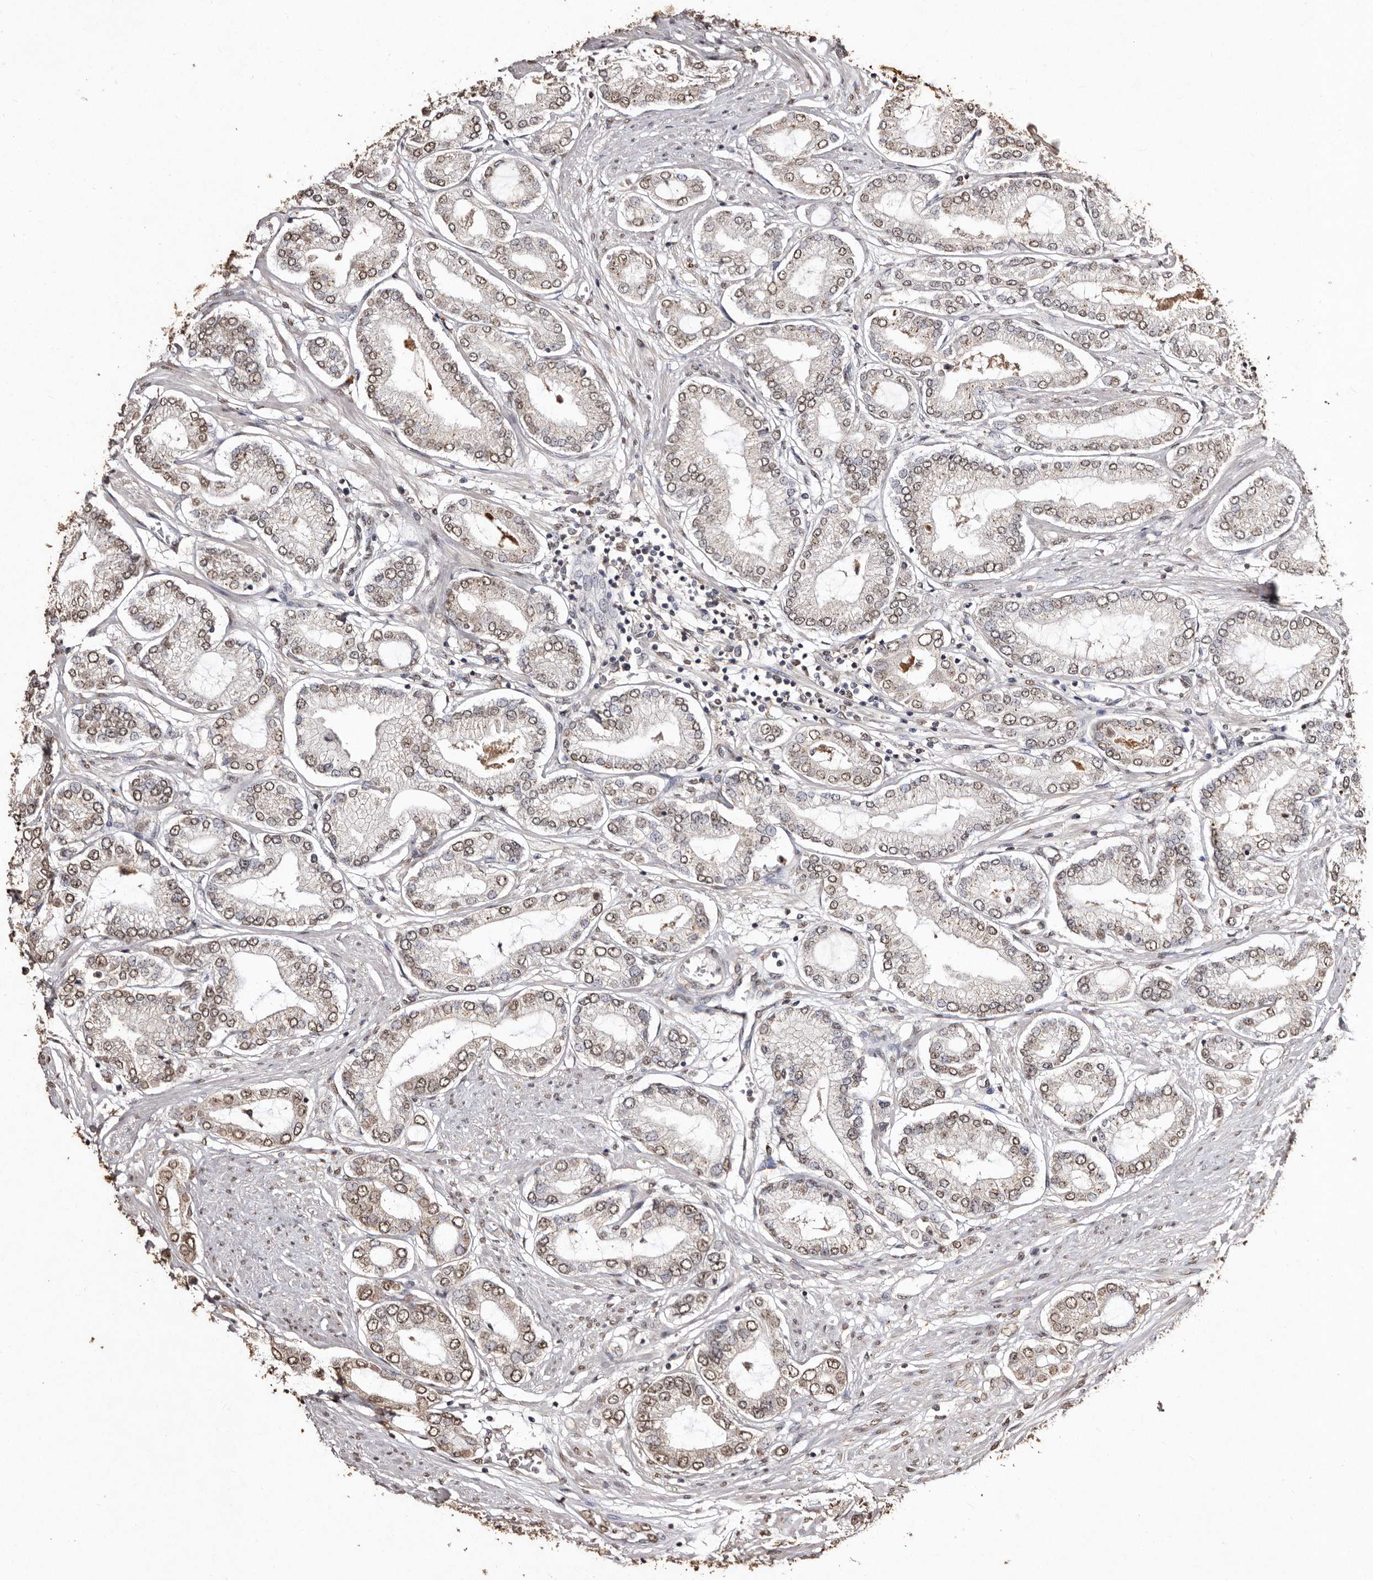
{"staining": {"intensity": "moderate", "quantity": "25%-75%", "location": "nuclear"}, "tissue": "prostate cancer", "cell_type": "Tumor cells", "image_type": "cancer", "snomed": [{"axis": "morphology", "description": "Adenocarcinoma, Low grade"}, {"axis": "topography", "description": "Prostate"}], "caption": "Prostate cancer stained with DAB (3,3'-diaminobenzidine) immunohistochemistry exhibits medium levels of moderate nuclear positivity in approximately 25%-75% of tumor cells.", "gene": "ERBB4", "patient": {"sex": "male", "age": 63}}